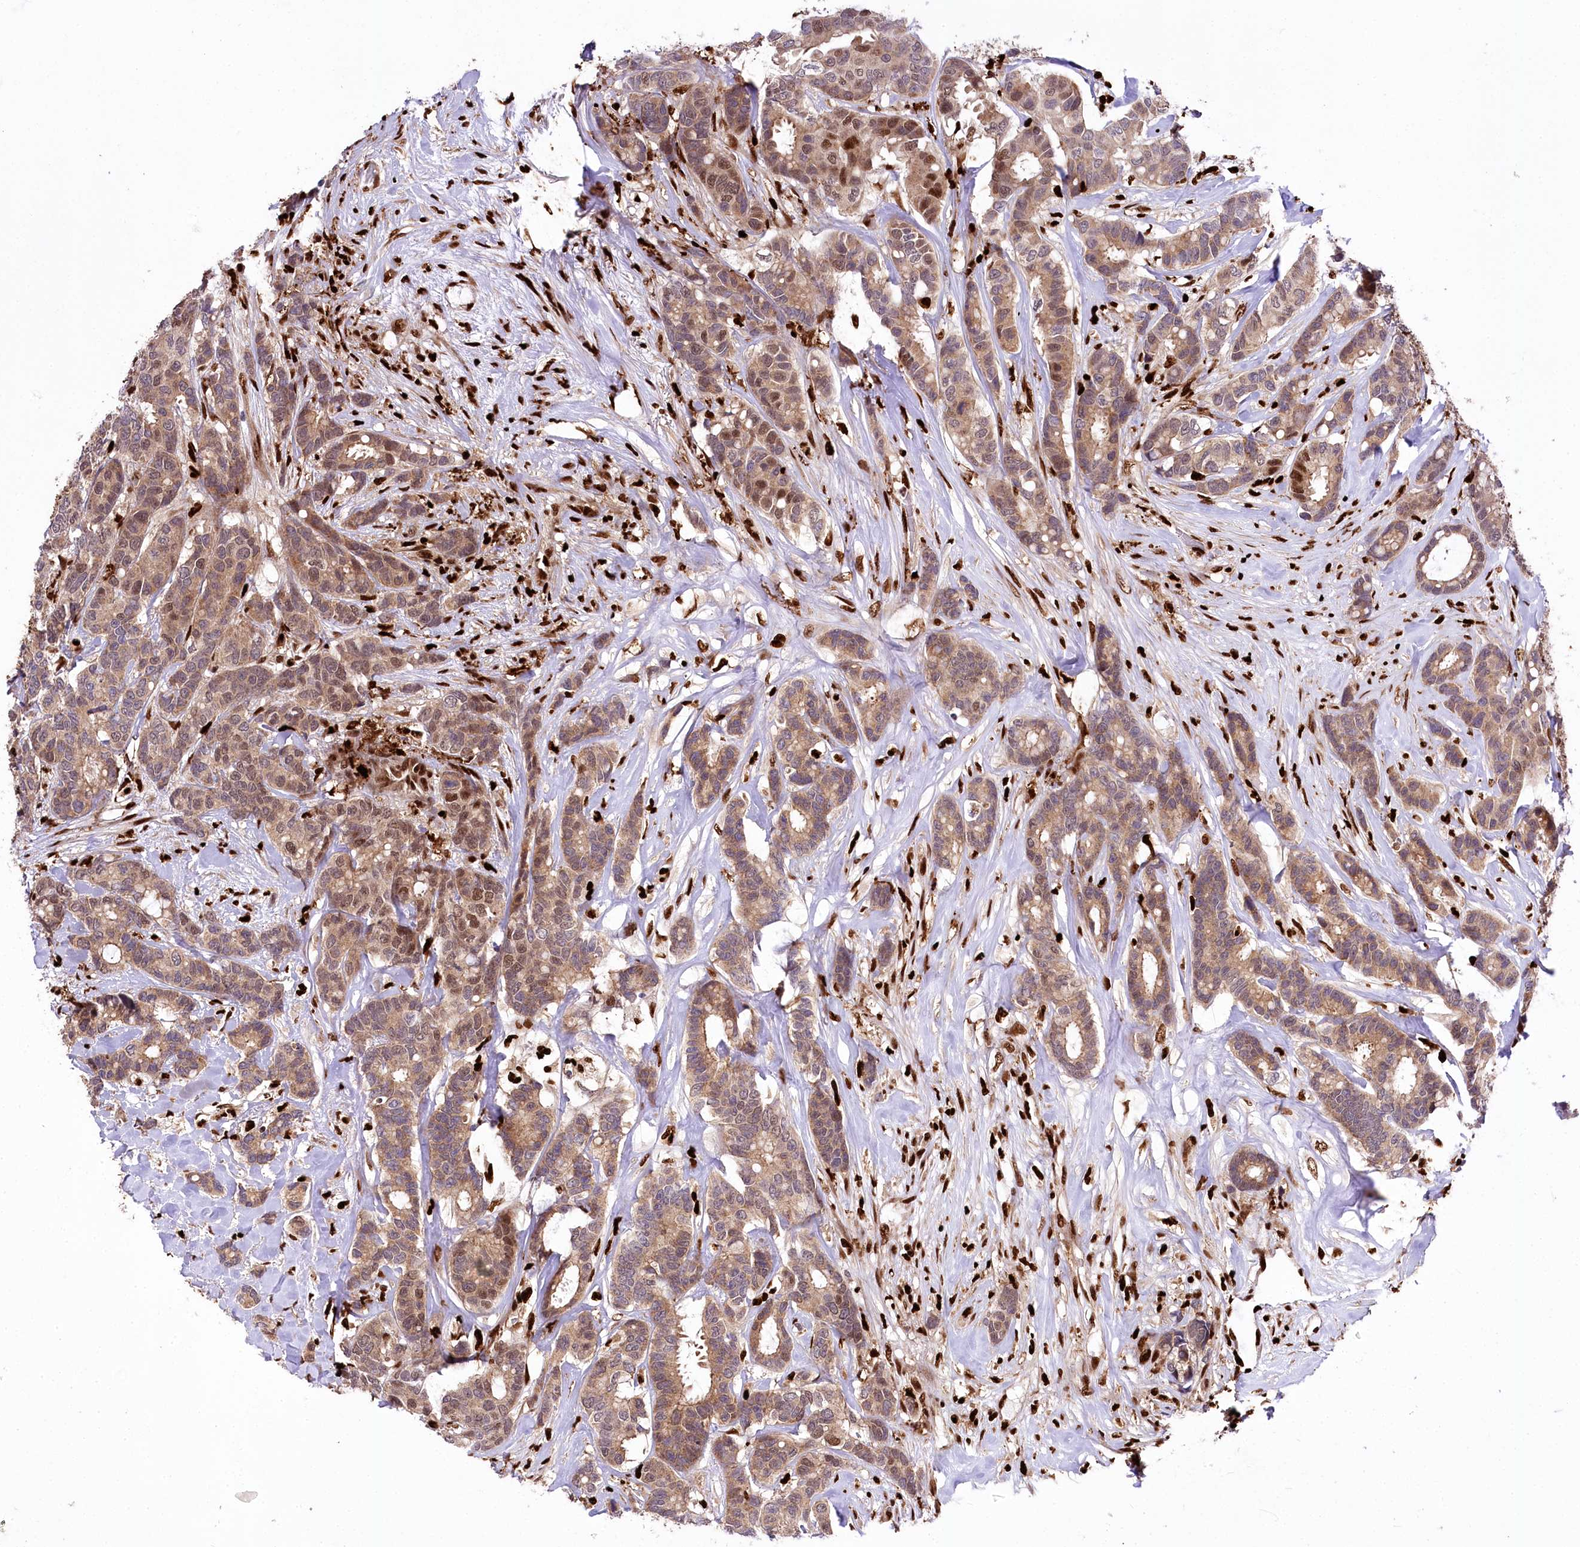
{"staining": {"intensity": "moderate", "quantity": ">75%", "location": "cytoplasmic/membranous,nuclear"}, "tissue": "breast cancer", "cell_type": "Tumor cells", "image_type": "cancer", "snomed": [{"axis": "morphology", "description": "Duct carcinoma"}, {"axis": "topography", "description": "Breast"}], "caption": "IHC of breast cancer exhibits medium levels of moderate cytoplasmic/membranous and nuclear expression in about >75% of tumor cells. IHC stains the protein of interest in brown and the nuclei are stained blue.", "gene": "FIGN", "patient": {"sex": "female", "age": 87}}